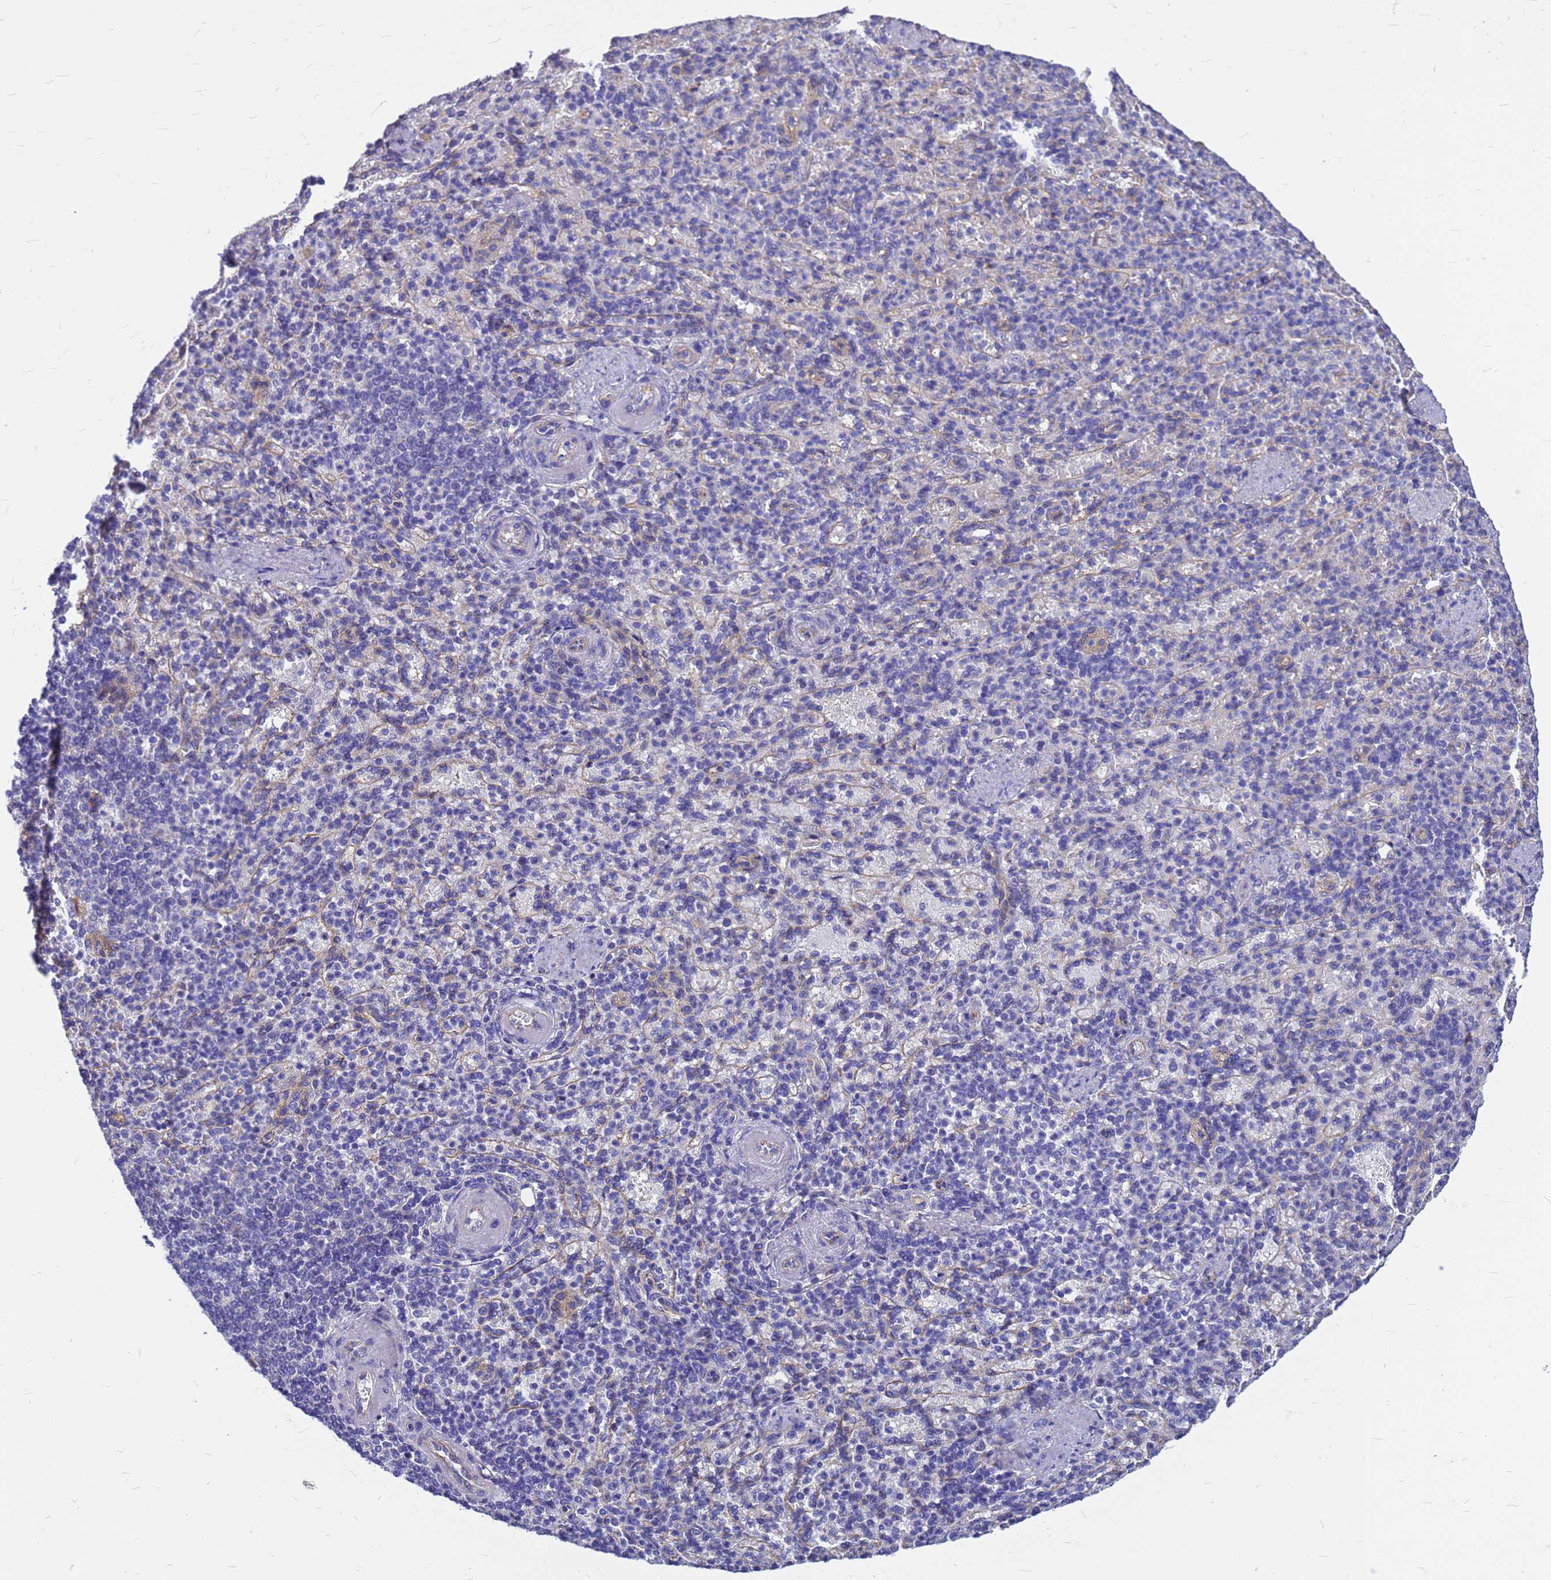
{"staining": {"intensity": "negative", "quantity": "none", "location": "none"}, "tissue": "spleen", "cell_type": "Cells in red pulp", "image_type": "normal", "snomed": [{"axis": "morphology", "description": "Normal tissue, NOS"}, {"axis": "topography", "description": "Spleen"}], "caption": "Immunohistochemistry (IHC) of unremarkable spleen reveals no positivity in cells in red pulp.", "gene": "FBXW5", "patient": {"sex": "female", "age": 74}}